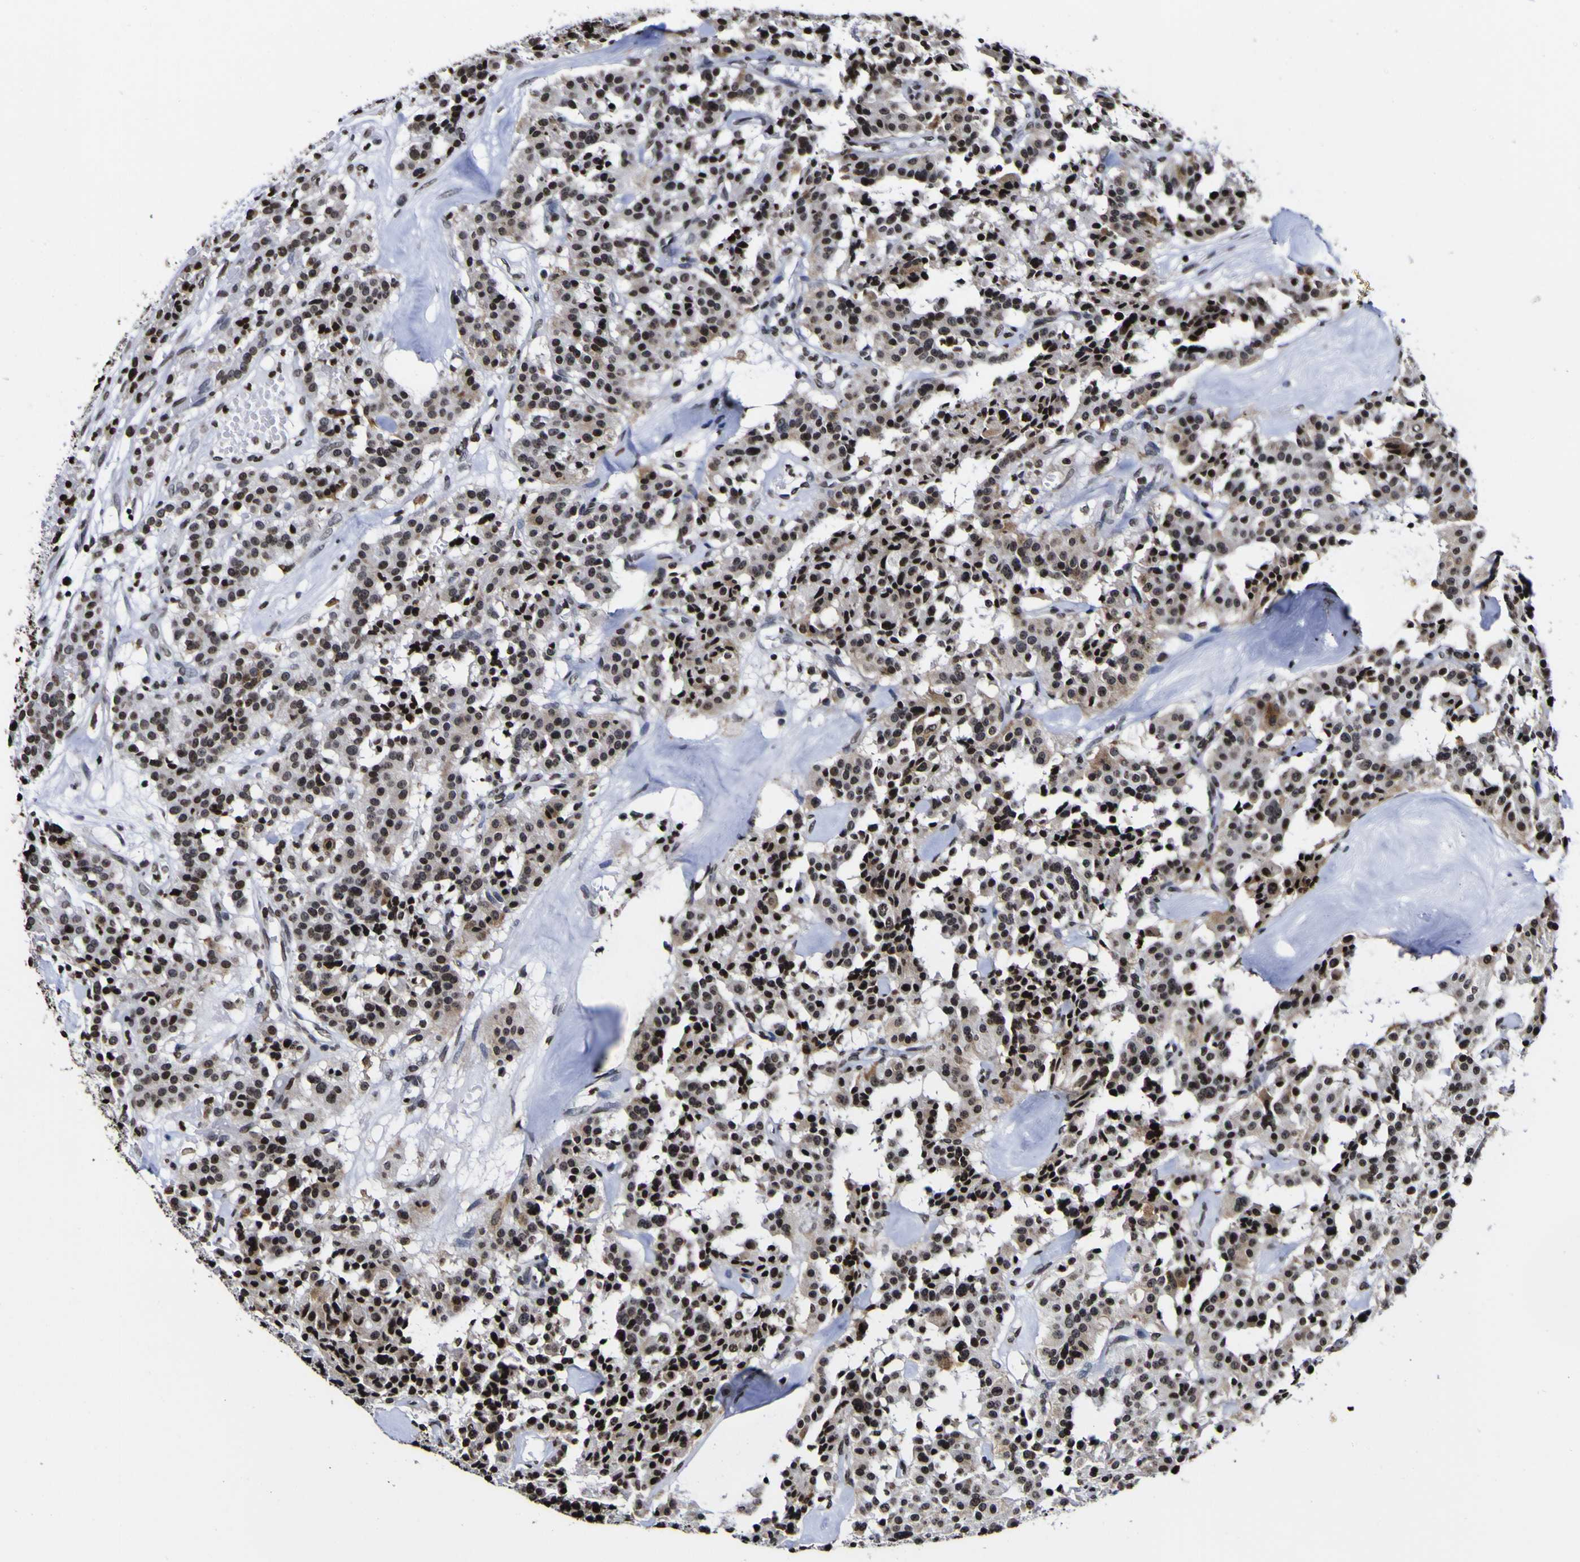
{"staining": {"intensity": "strong", "quantity": ">75%", "location": "nuclear"}, "tissue": "carcinoid", "cell_type": "Tumor cells", "image_type": "cancer", "snomed": [{"axis": "morphology", "description": "Carcinoid, malignant, NOS"}, {"axis": "topography", "description": "Lung"}], "caption": "Strong nuclear positivity is seen in approximately >75% of tumor cells in carcinoid.", "gene": "PIAS1", "patient": {"sex": "male", "age": 30}}